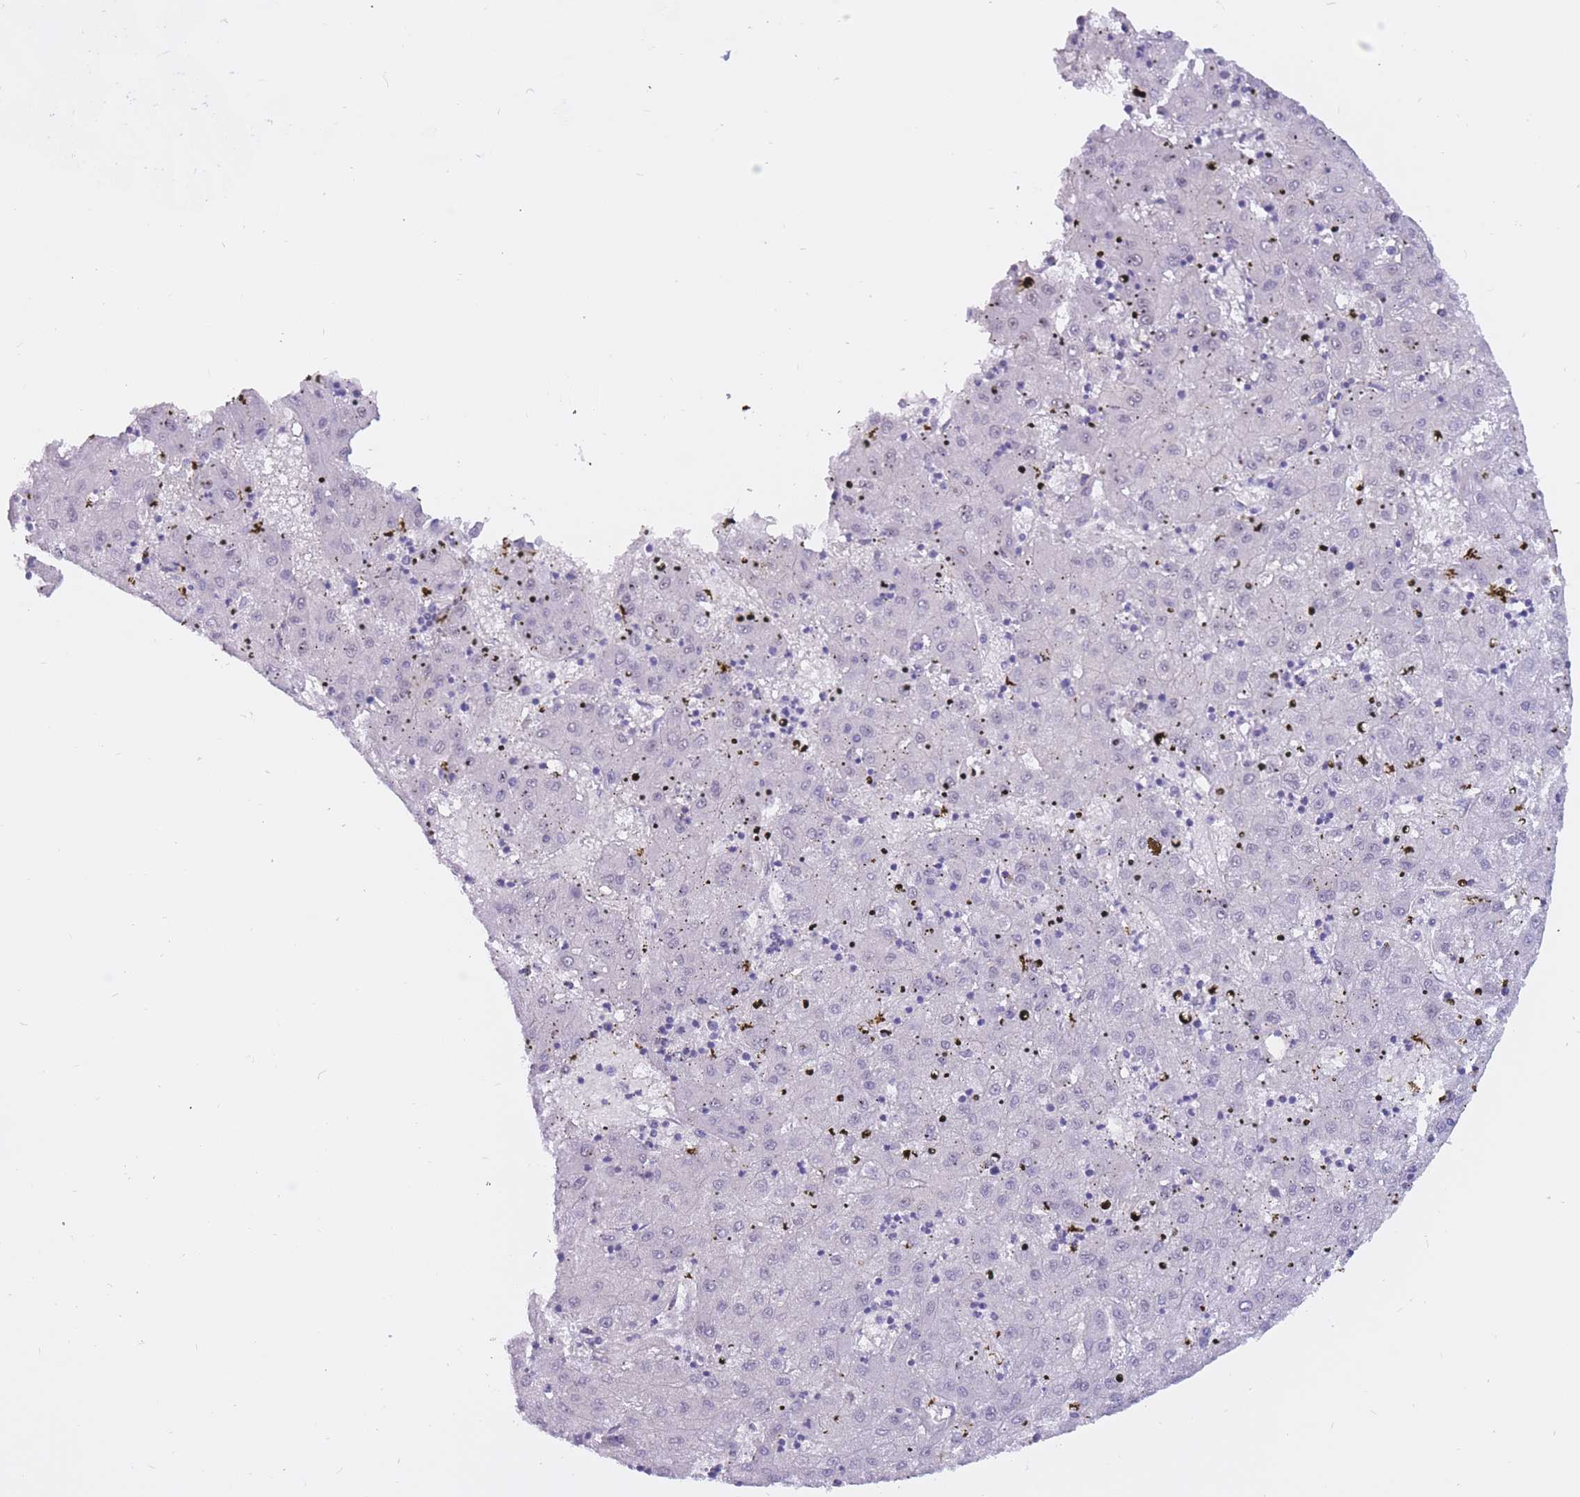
{"staining": {"intensity": "negative", "quantity": "none", "location": "none"}, "tissue": "liver cancer", "cell_type": "Tumor cells", "image_type": "cancer", "snomed": [{"axis": "morphology", "description": "Carcinoma, Hepatocellular, NOS"}, {"axis": "topography", "description": "Liver"}], "caption": "Immunohistochemistry histopathology image of liver cancer (hepatocellular carcinoma) stained for a protein (brown), which exhibits no expression in tumor cells.", "gene": "BOP1", "patient": {"sex": "male", "age": 72}}